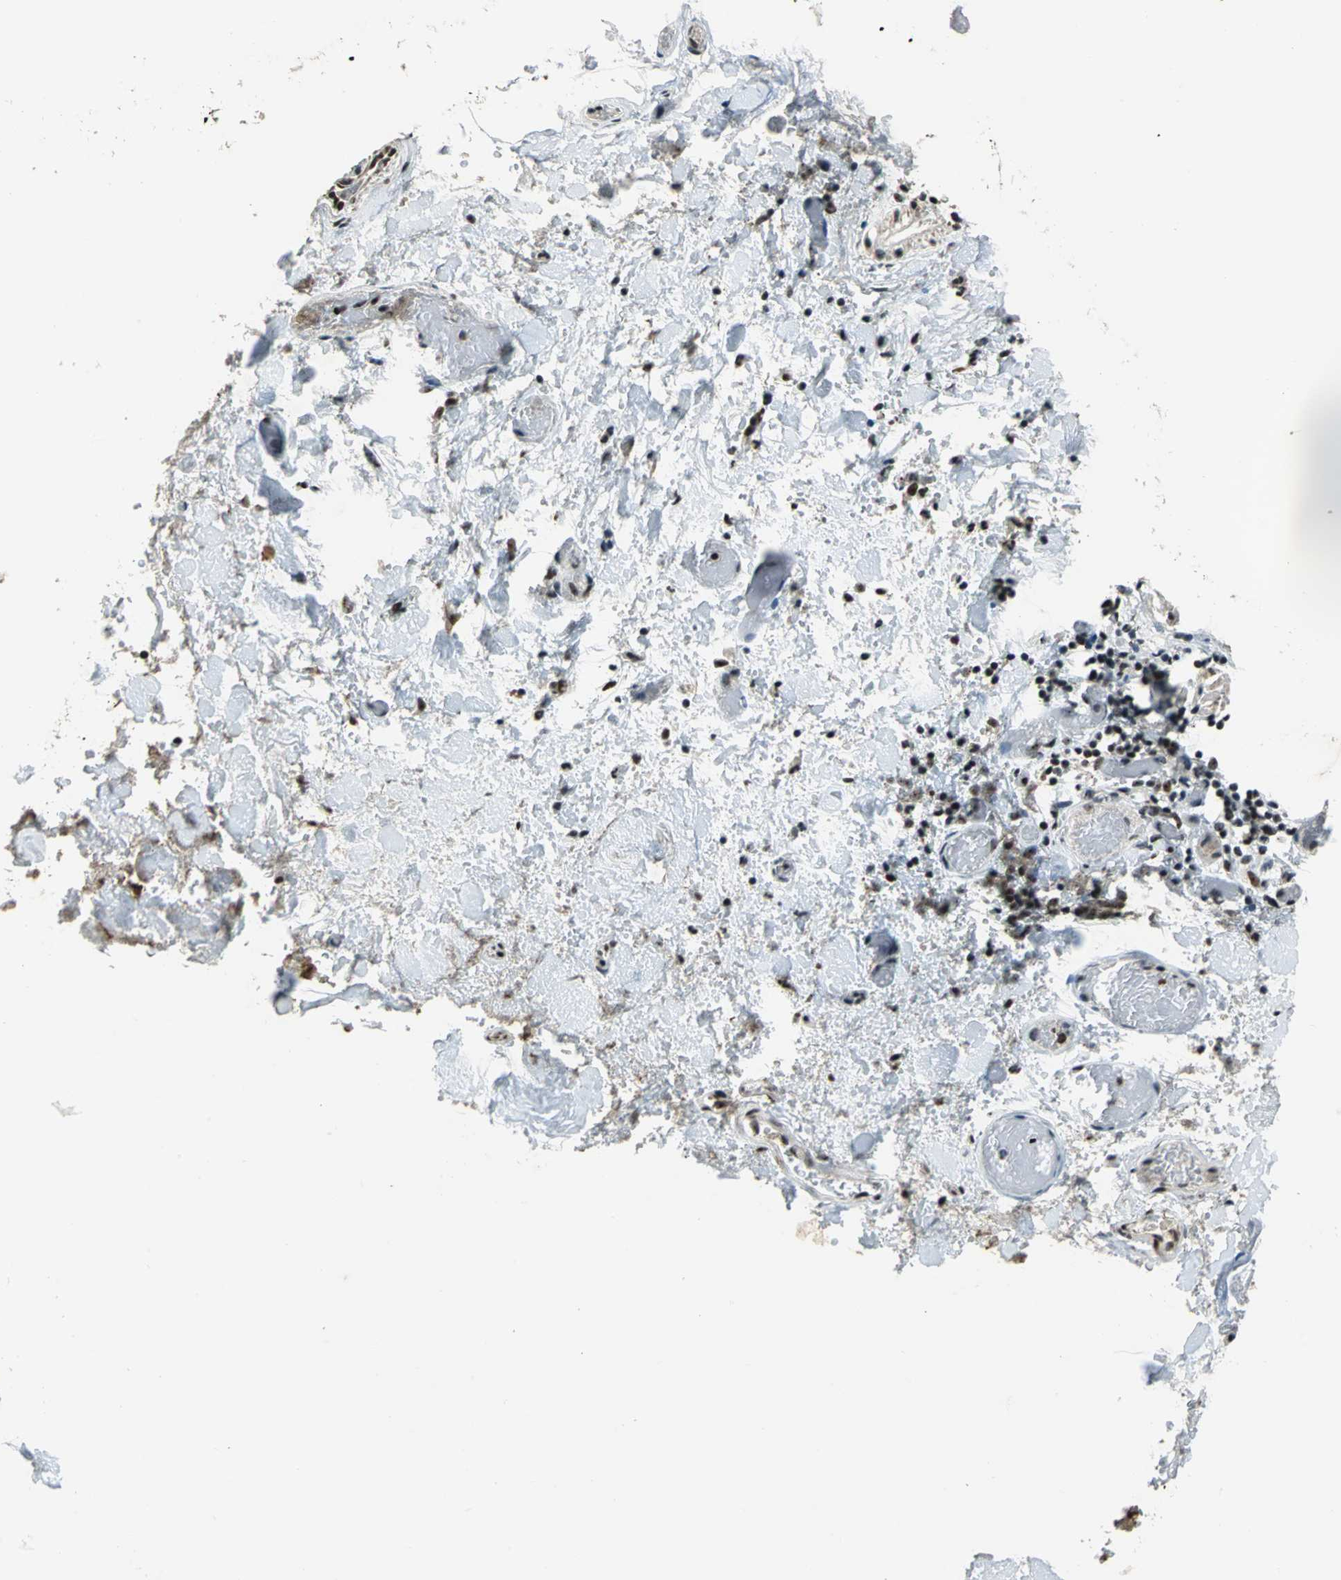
{"staining": {"intensity": "strong", "quantity": ">75%", "location": "nuclear"}, "tissue": "adipose tissue", "cell_type": "Adipocytes", "image_type": "normal", "snomed": [{"axis": "morphology", "description": "Normal tissue, NOS"}, {"axis": "morphology", "description": "Cholangiocarcinoma"}, {"axis": "topography", "description": "Liver"}, {"axis": "topography", "description": "Peripheral nerve tissue"}], "caption": "Immunohistochemical staining of benign adipose tissue reveals high levels of strong nuclear positivity in approximately >75% of adipocytes. Using DAB (3,3'-diaminobenzidine) (brown) and hematoxylin (blue) stains, captured at high magnification using brightfield microscopy.", "gene": "UBTF", "patient": {"sex": "male", "age": 50}}